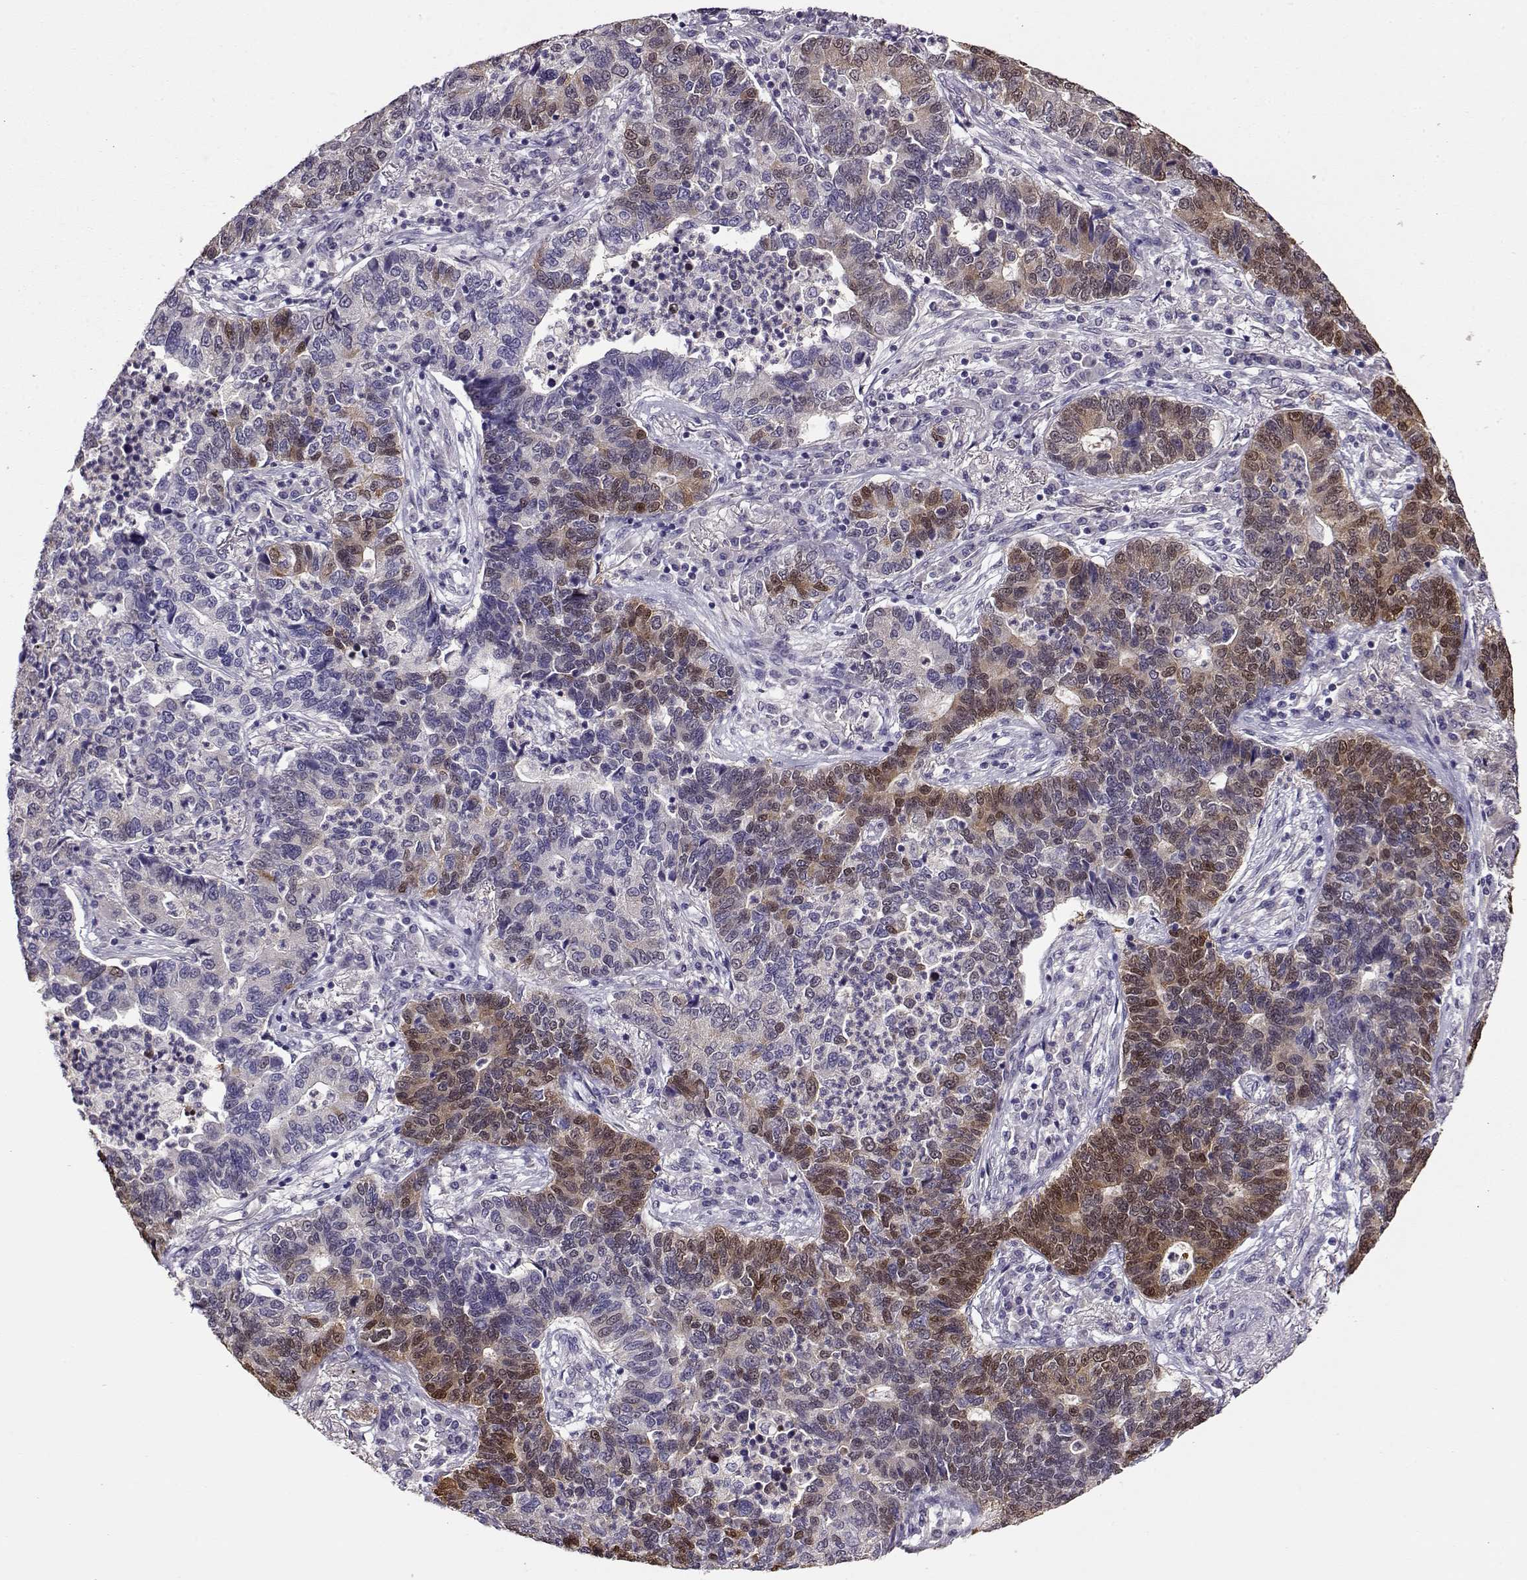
{"staining": {"intensity": "moderate", "quantity": "25%-75%", "location": "cytoplasmic/membranous,nuclear"}, "tissue": "lung cancer", "cell_type": "Tumor cells", "image_type": "cancer", "snomed": [{"axis": "morphology", "description": "Adenocarcinoma, NOS"}, {"axis": "topography", "description": "Lung"}], "caption": "Human lung cancer stained with a brown dye shows moderate cytoplasmic/membranous and nuclear positive expression in approximately 25%-75% of tumor cells.", "gene": "CCR8", "patient": {"sex": "female", "age": 57}}